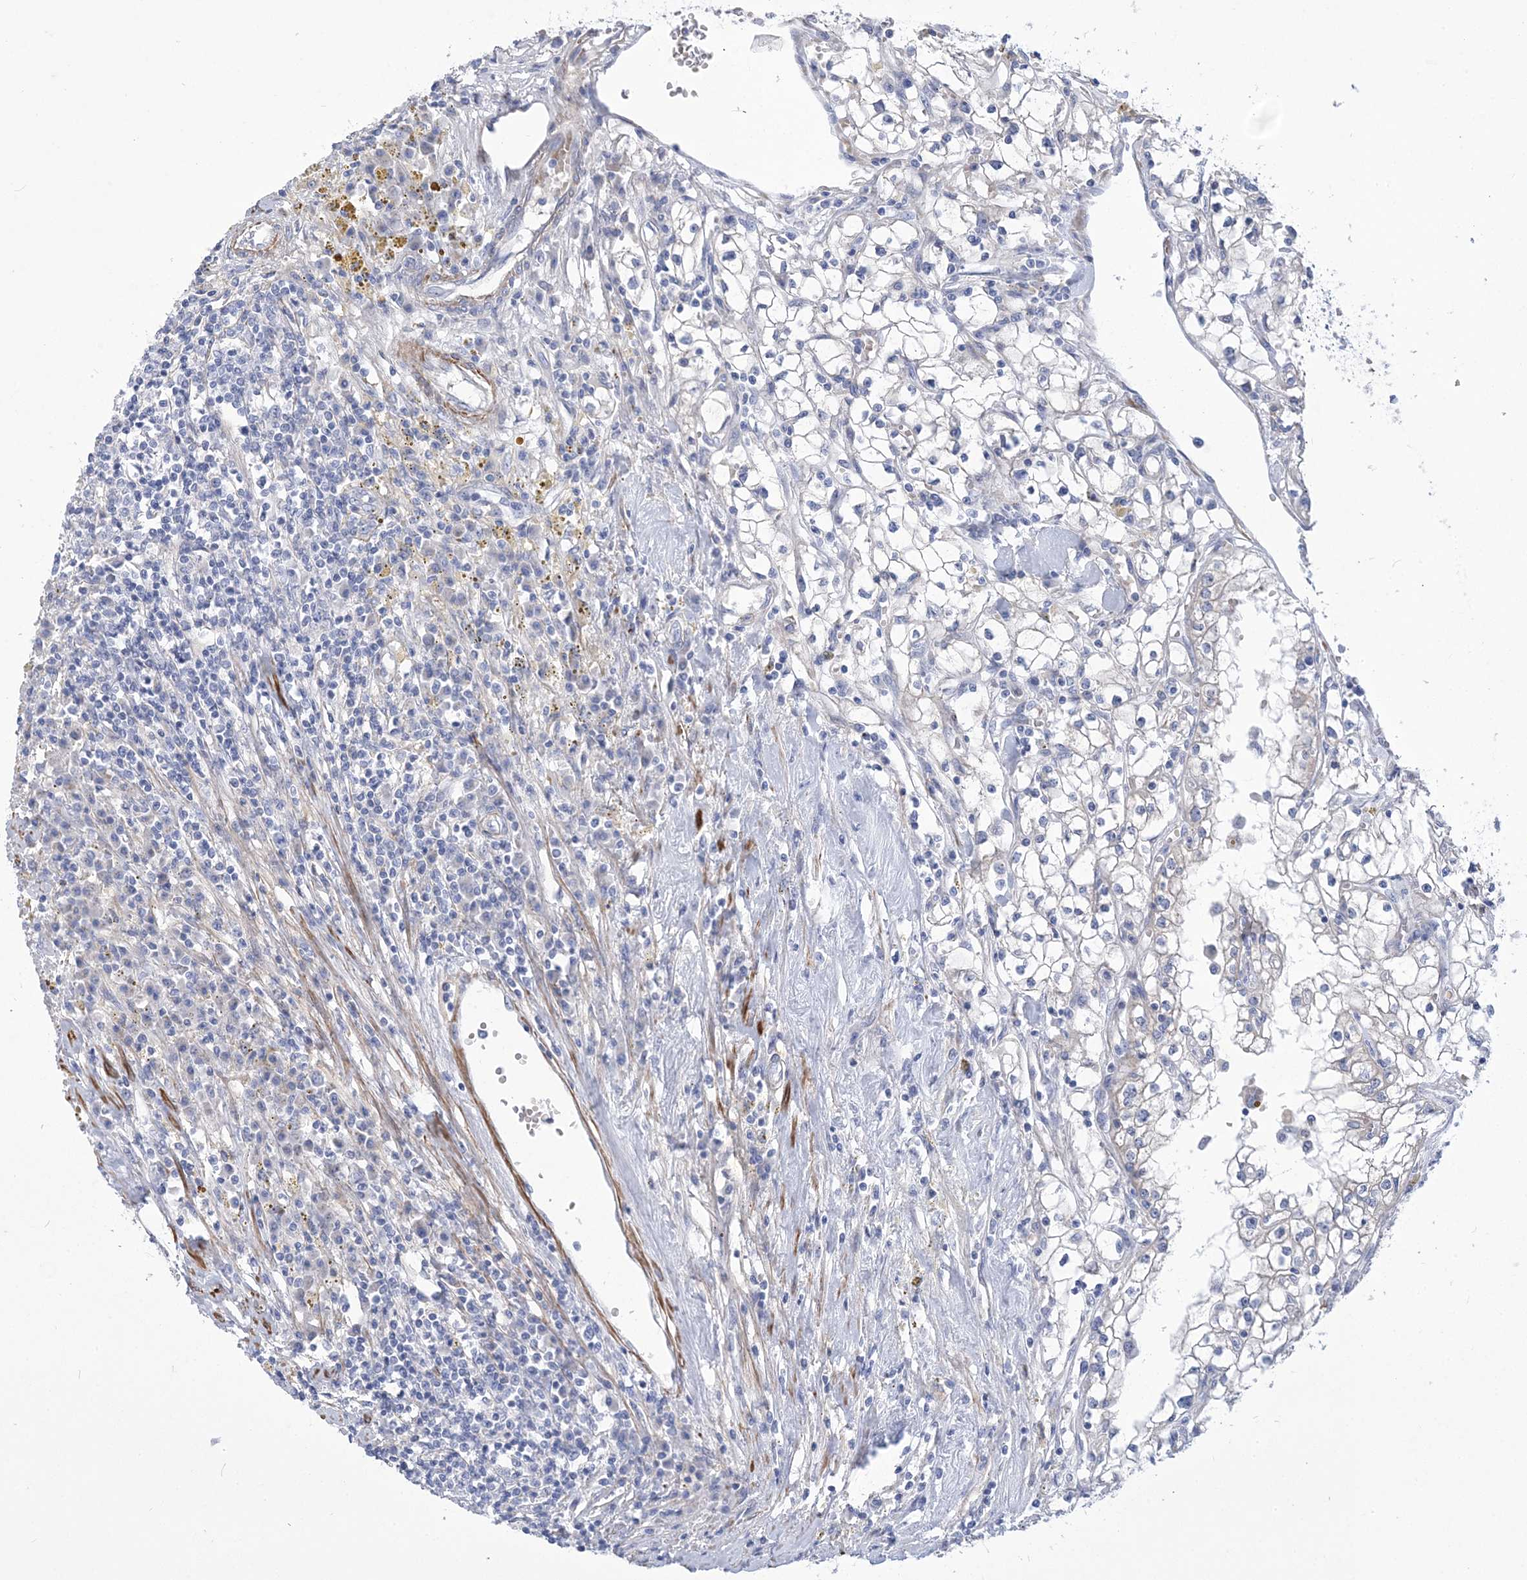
{"staining": {"intensity": "negative", "quantity": "none", "location": "none"}, "tissue": "renal cancer", "cell_type": "Tumor cells", "image_type": "cancer", "snomed": [{"axis": "morphology", "description": "Adenocarcinoma, NOS"}, {"axis": "topography", "description": "Kidney"}], "caption": "The histopathology image displays no staining of tumor cells in renal cancer.", "gene": "WDR74", "patient": {"sex": "male", "age": 56}}